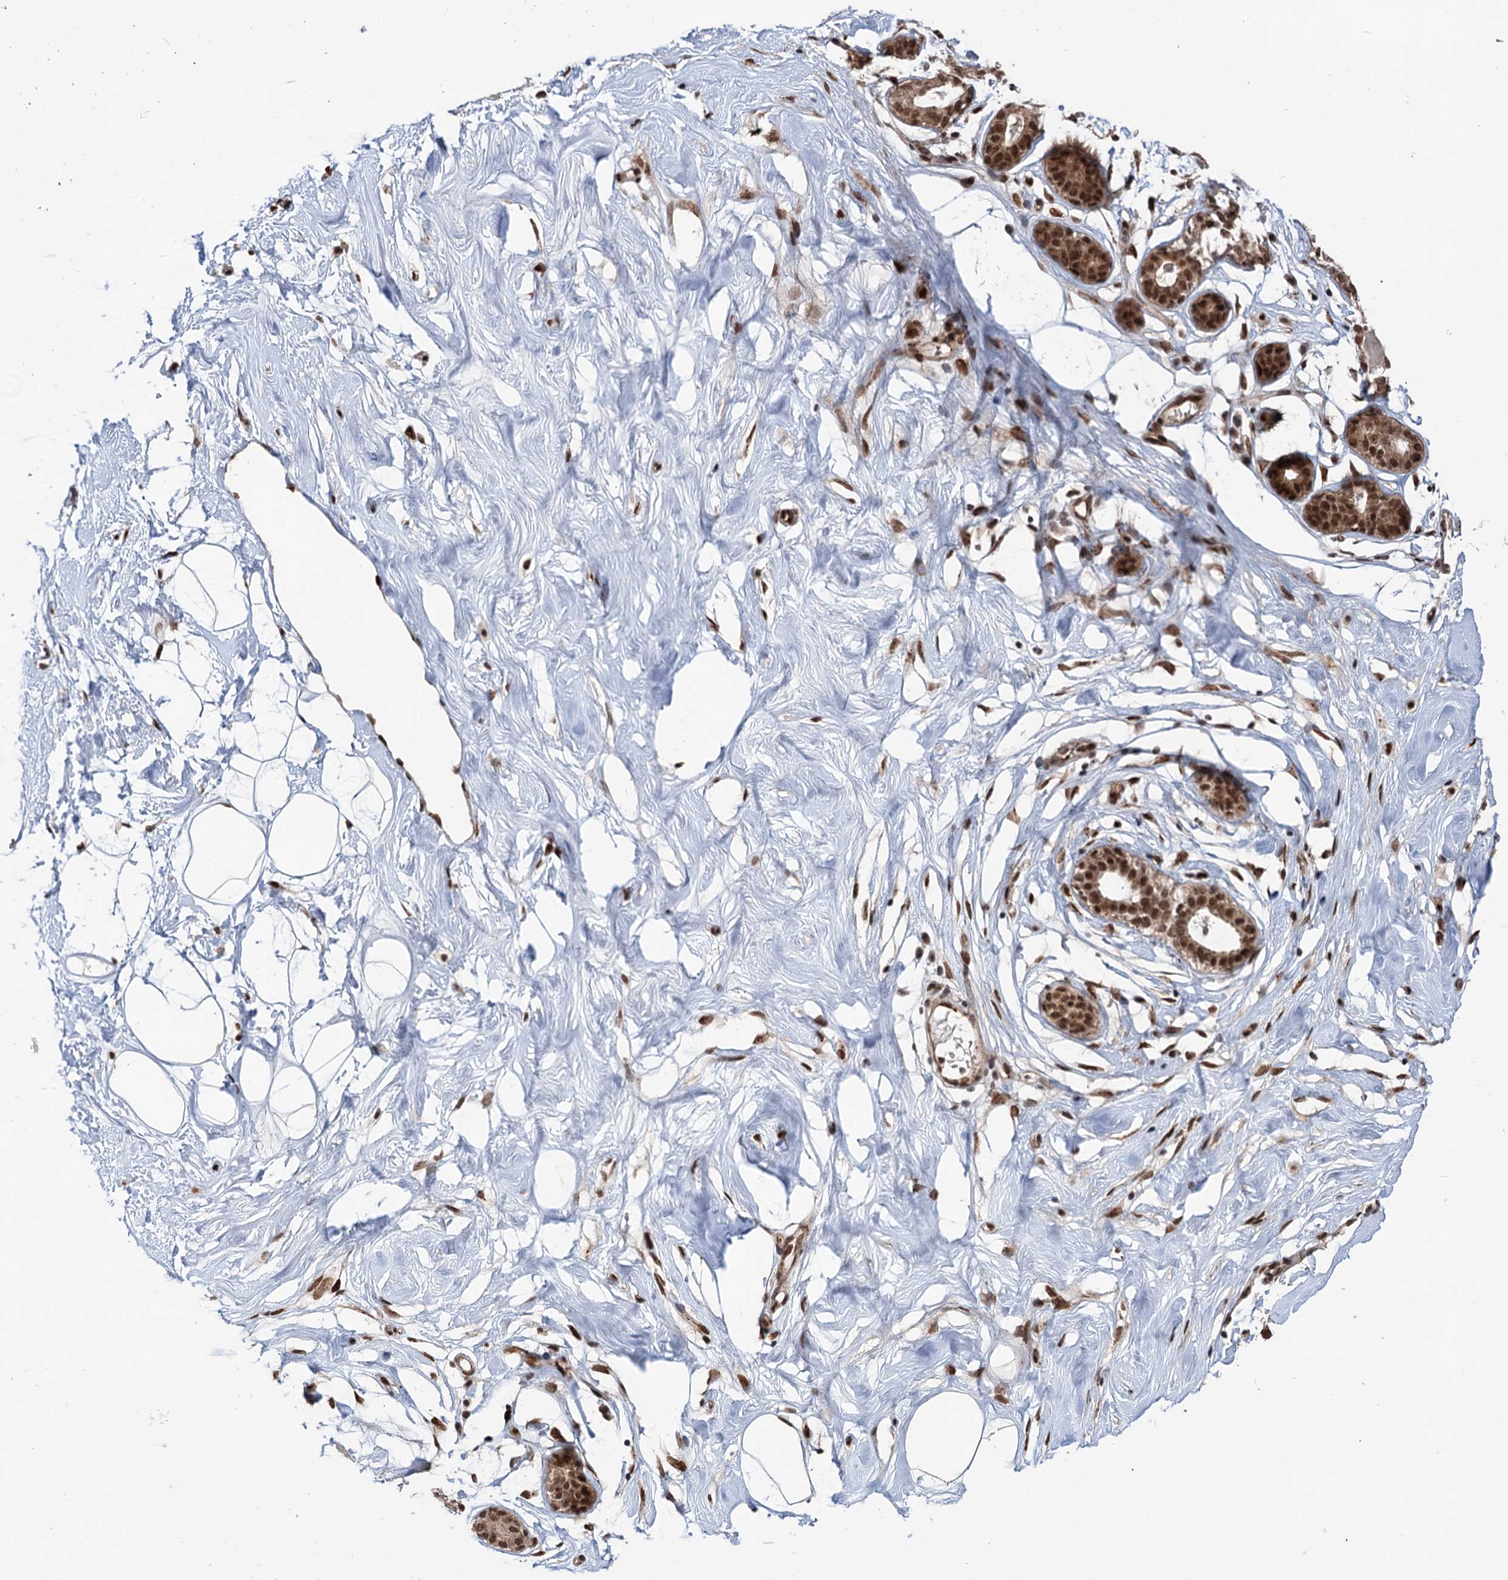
{"staining": {"intensity": "strong", "quantity": "25%-75%", "location": "nuclear"}, "tissue": "breast", "cell_type": "Adipocytes", "image_type": "normal", "snomed": [{"axis": "morphology", "description": "Normal tissue, NOS"}, {"axis": "morphology", "description": "Adenoma, NOS"}, {"axis": "topography", "description": "Breast"}], "caption": "Breast stained with a brown dye reveals strong nuclear positive staining in about 25%-75% of adipocytes.", "gene": "MAML1", "patient": {"sex": "female", "age": 23}}